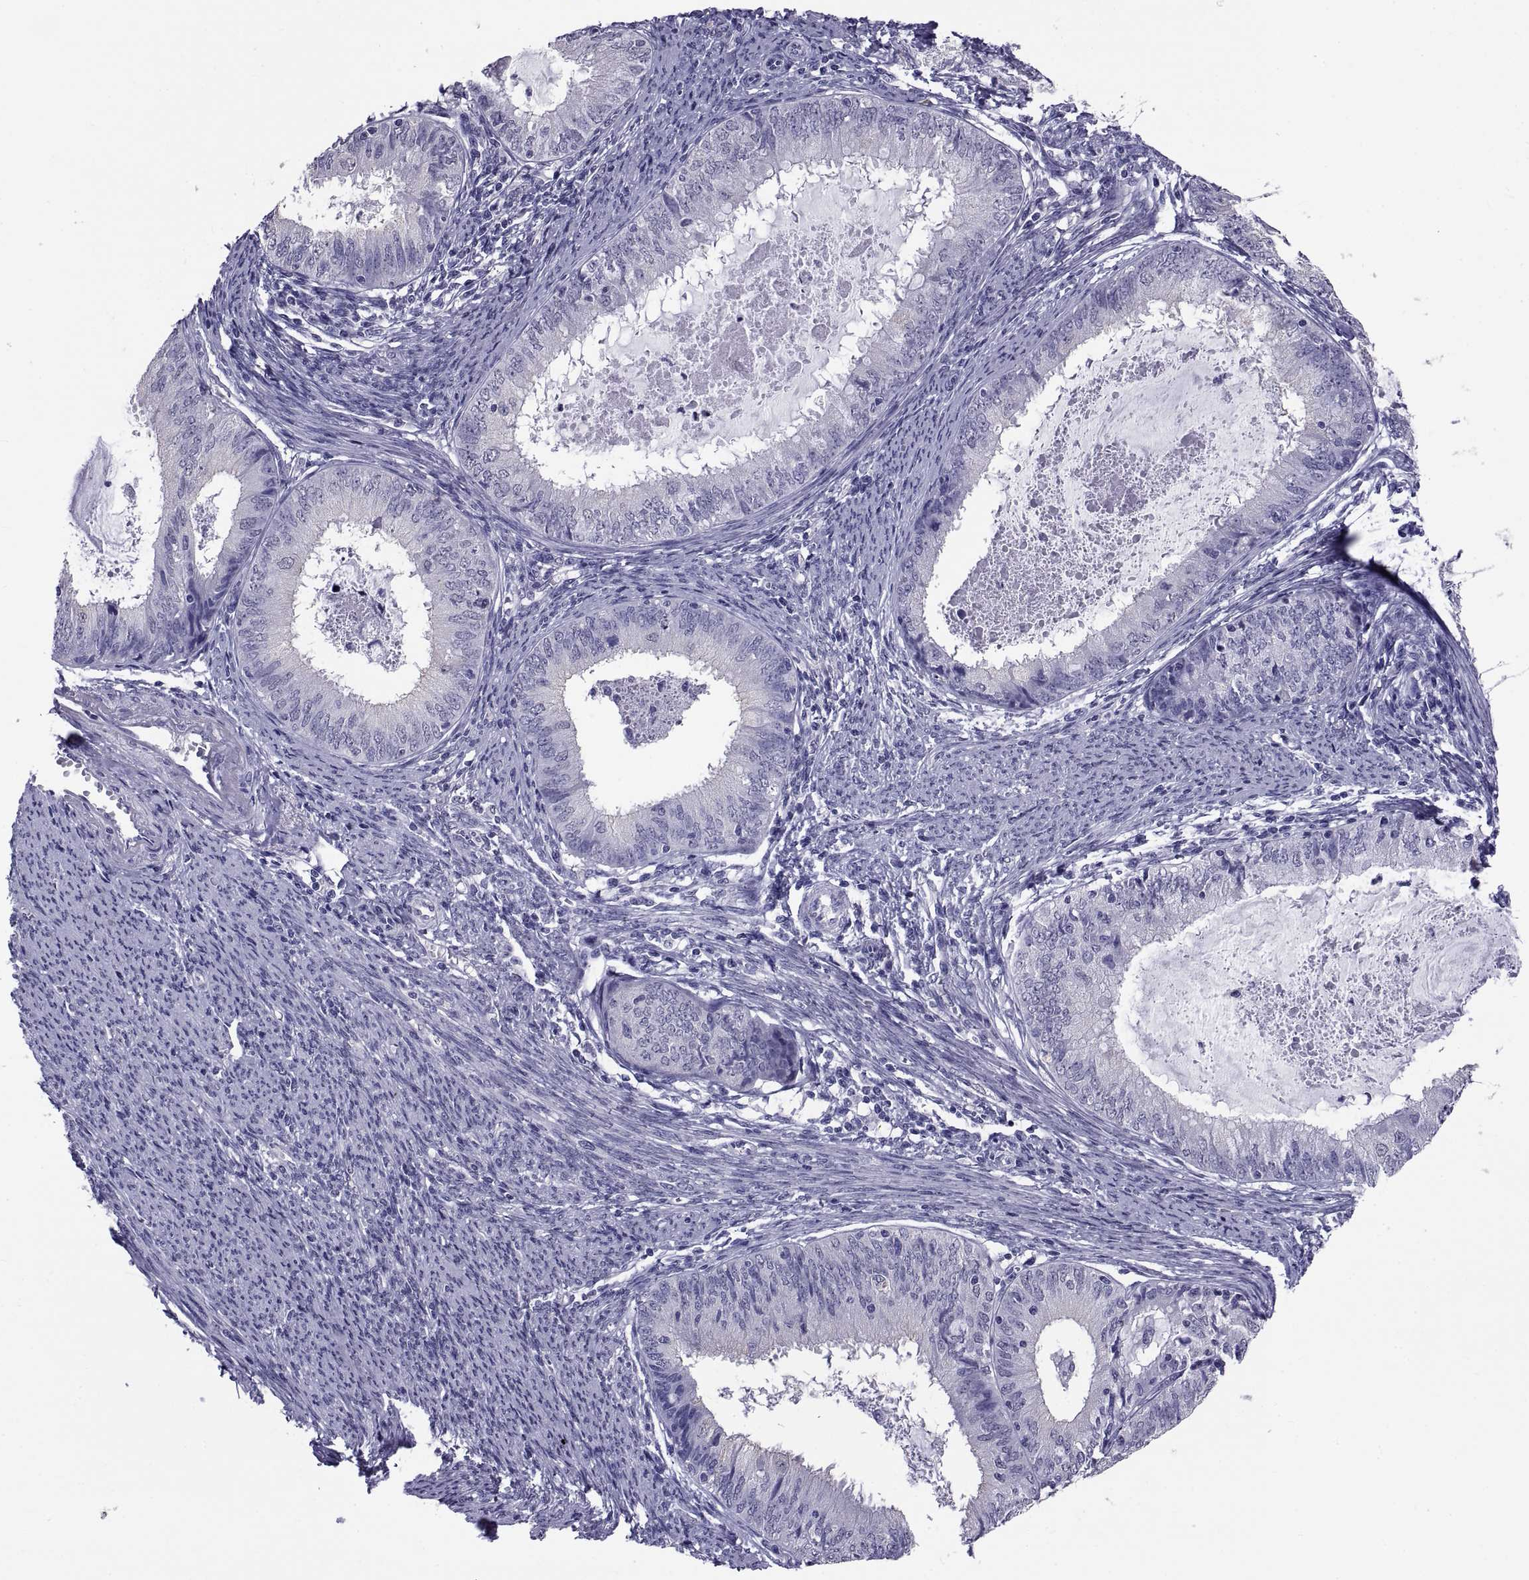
{"staining": {"intensity": "negative", "quantity": "none", "location": "none"}, "tissue": "endometrial cancer", "cell_type": "Tumor cells", "image_type": "cancer", "snomed": [{"axis": "morphology", "description": "Adenocarcinoma, NOS"}, {"axis": "topography", "description": "Endometrium"}], "caption": "Immunohistochemical staining of human endometrial cancer (adenocarcinoma) exhibits no significant staining in tumor cells.", "gene": "TGFBR3L", "patient": {"sex": "female", "age": 57}}